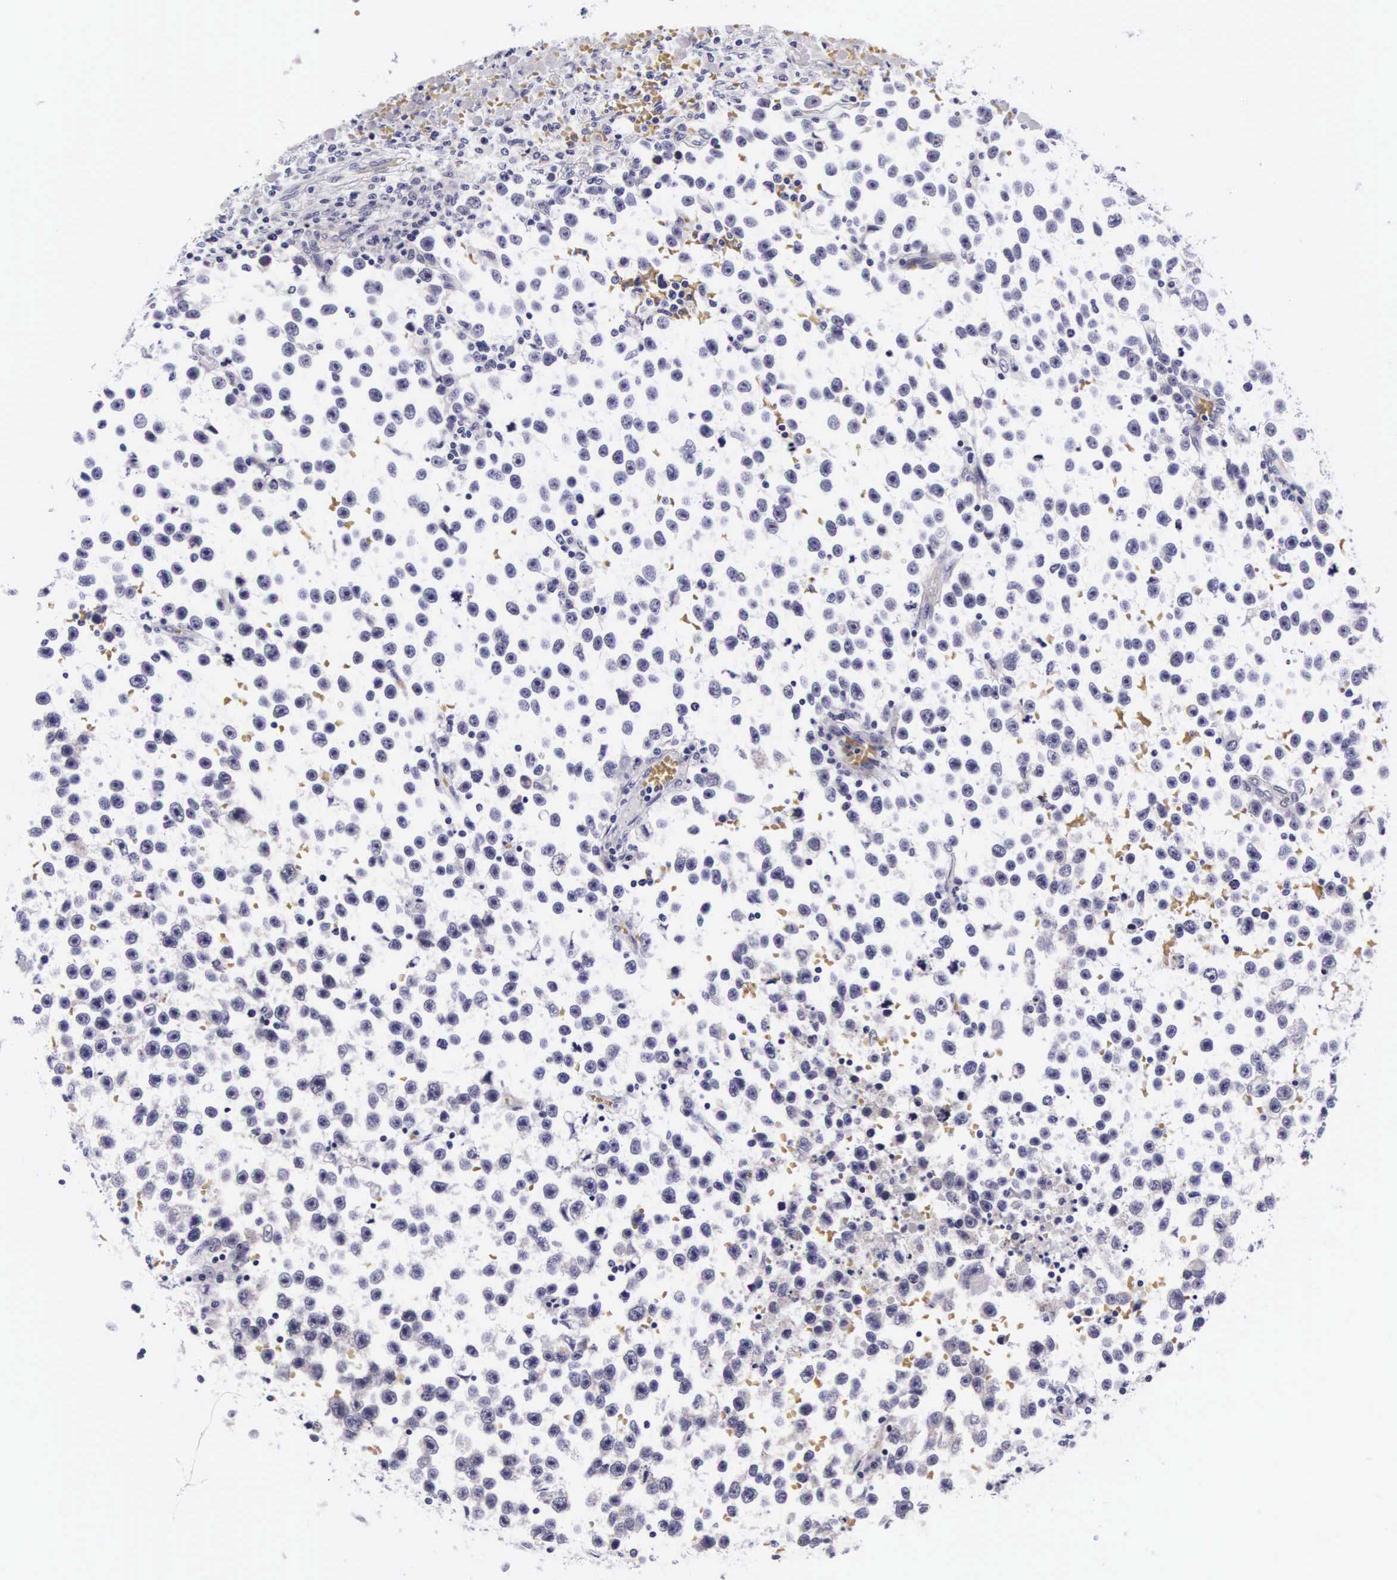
{"staining": {"intensity": "negative", "quantity": "none", "location": "none"}, "tissue": "testis cancer", "cell_type": "Tumor cells", "image_type": "cancer", "snomed": [{"axis": "morphology", "description": "Seminoma, NOS"}, {"axis": "topography", "description": "Testis"}], "caption": "The histopathology image shows no staining of tumor cells in seminoma (testis). Brightfield microscopy of immunohistochemistry stained with DAB (brown) and hematoxylin (blue), captured at high magnification.", "gene": "PHETA2", "patient": {"sex": "male", "age": 33}}